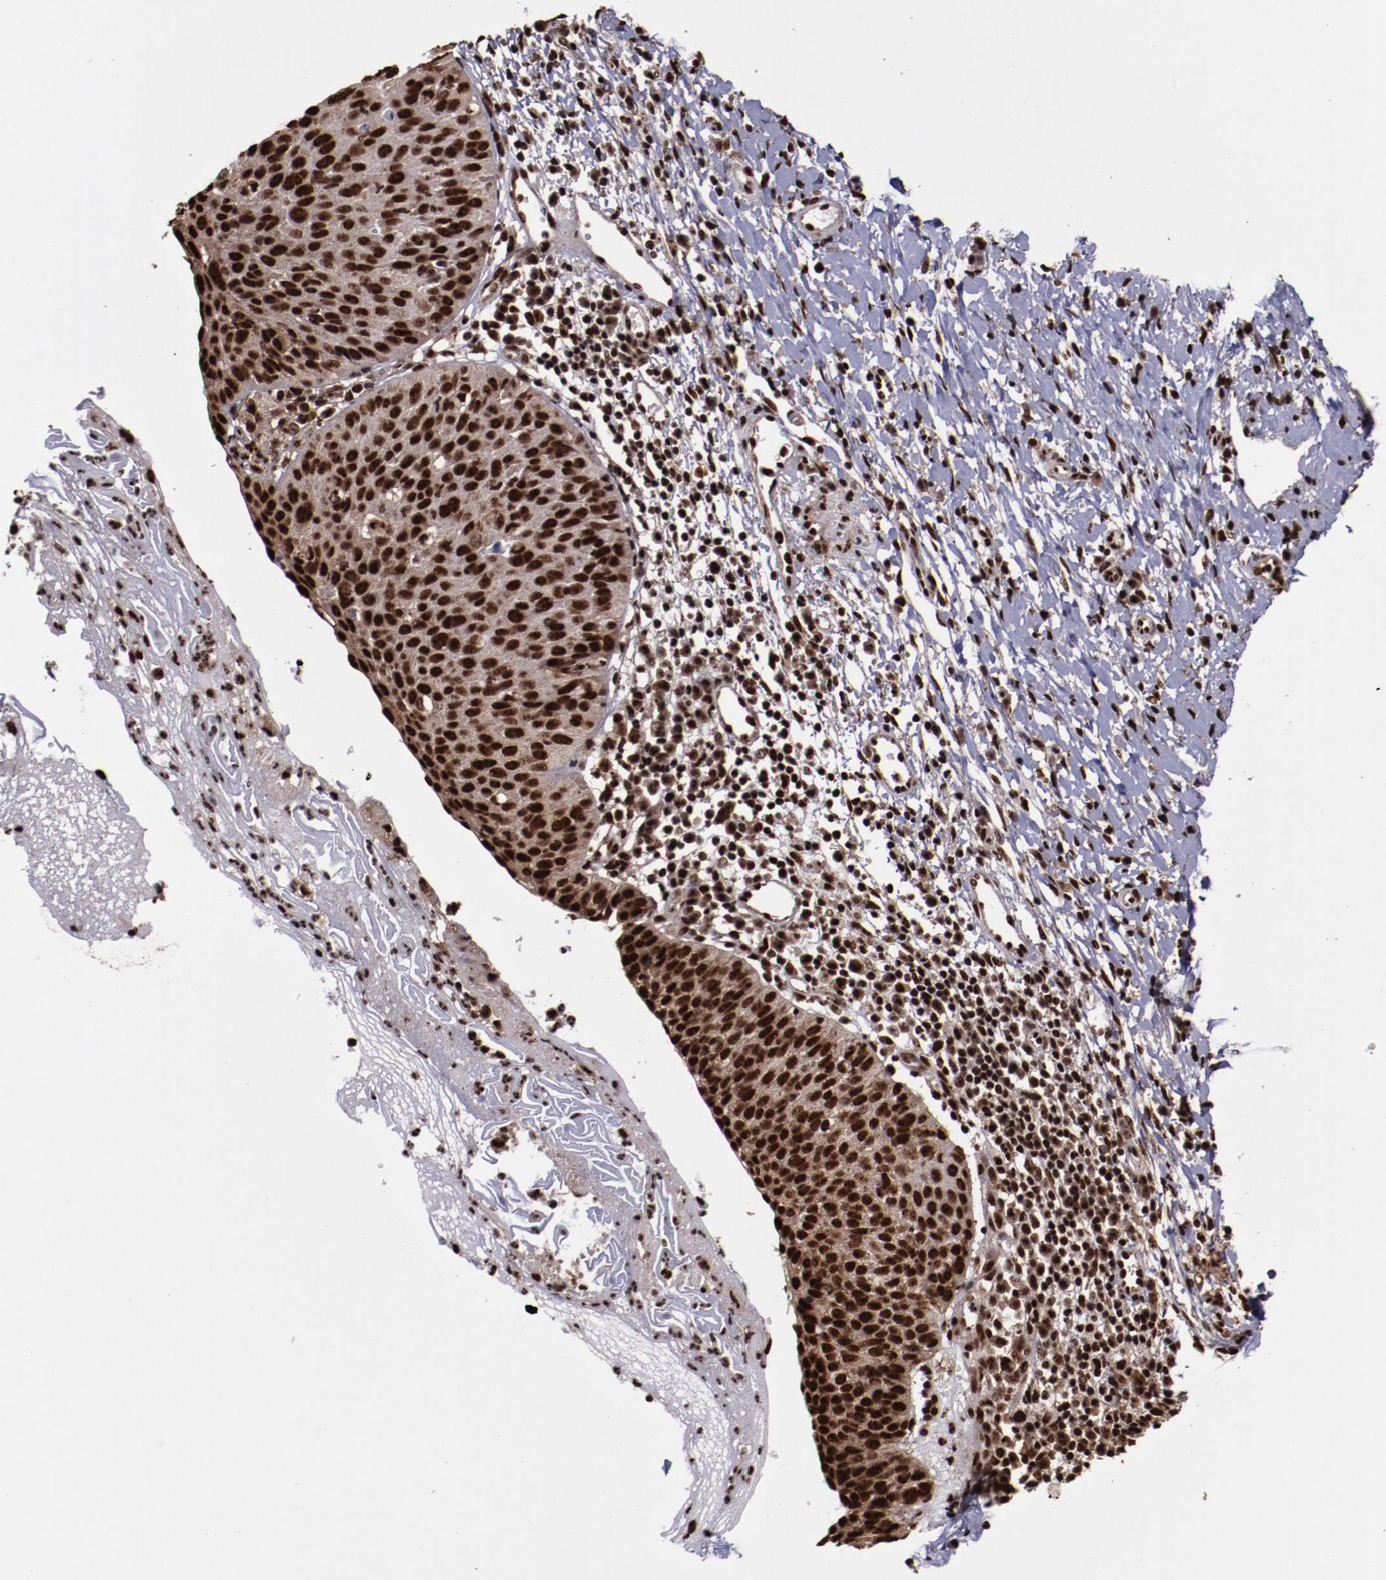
{"staining": {"intensity": "strong", "quantity": ">75%", "location": "cytoplasmic/membranous,nuclear"}, "tissue": "cervical cancer", "cell_type": "Tumor cells", "image_type": "cancer", "snomed": [{"axis": "morphology", "description": "Normal tissue, NOS"}, {"axis": "morphology", "description": "Squamous cell carcinoma, NOS"}, {"axis": "topography", "description": "Cervix"}], "caption": "DAB immunohistochemical staining of human cervical squamous cell carcinoma reveals strong cytoplasmic/membranous and nuclear protein staining in about >75% of tumor cells.", "gene": "SNW1", "patient": {"sex": "female", "age": 39}}